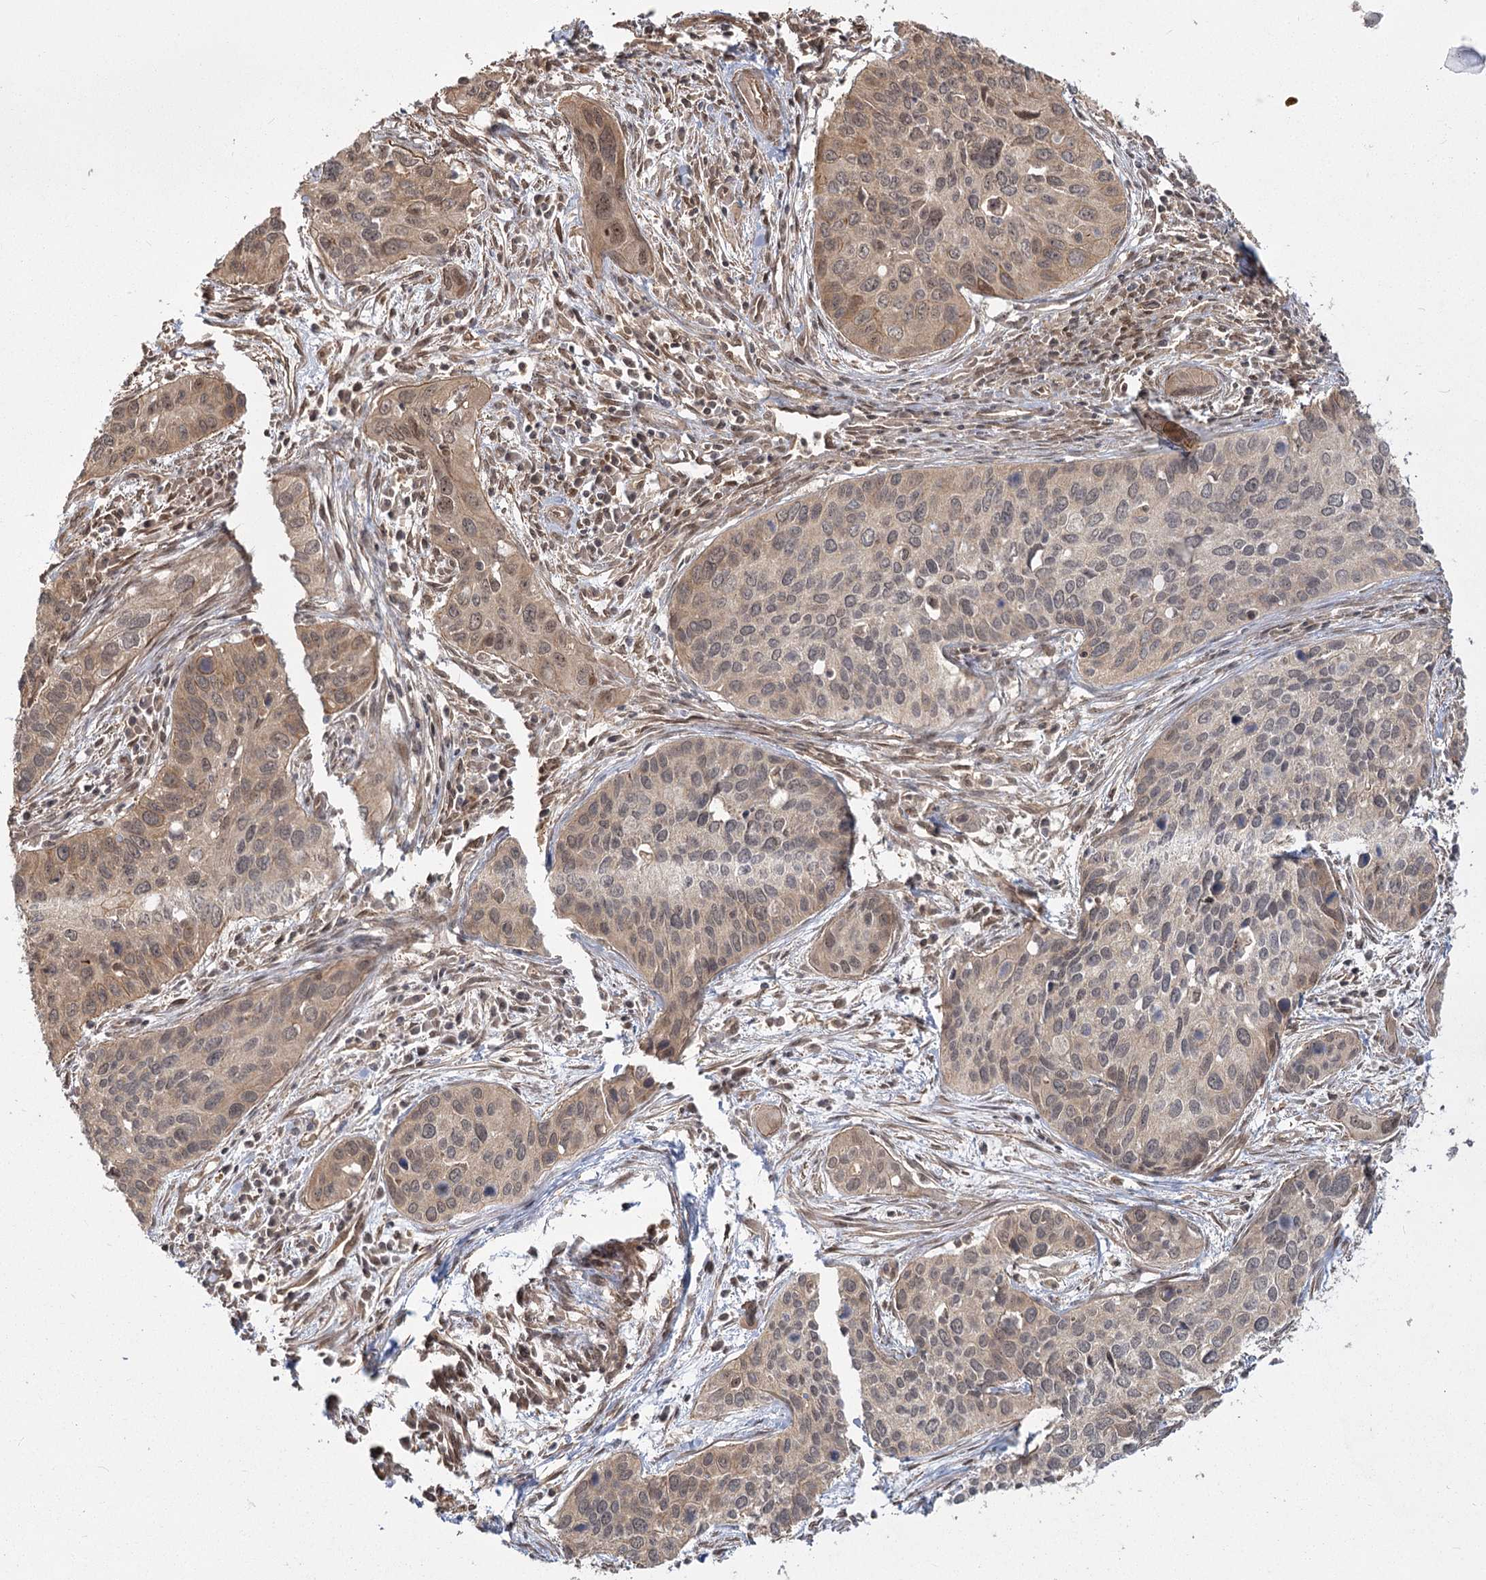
{"staining": {"intensity": "weak", "quantity": ">75%", "location": "cytoplasmic/membranous,nuclear"}, "tissue": "cervical cancer", "cell_type": "Tumor cells", "image_type": "cancer", "snomed": [{"axis": "morphology", "description": "Squamous cell carcinoma, NOS"}, {"axis": "topography", "description": "Cervix"}], "caption": "High-magnification brightfield microscopy of cervical cancer stained with DAB (3,3'-diaminobenzidine) (brown) and counterstained with hematoxylin (blue). tumor cells exhibit weak cytoplasmic/membranous and nuclear expression is identified in approximately>75% of cells.", "gene": "R3HDM2", "patient": {"sex": "female", "age": 55}}